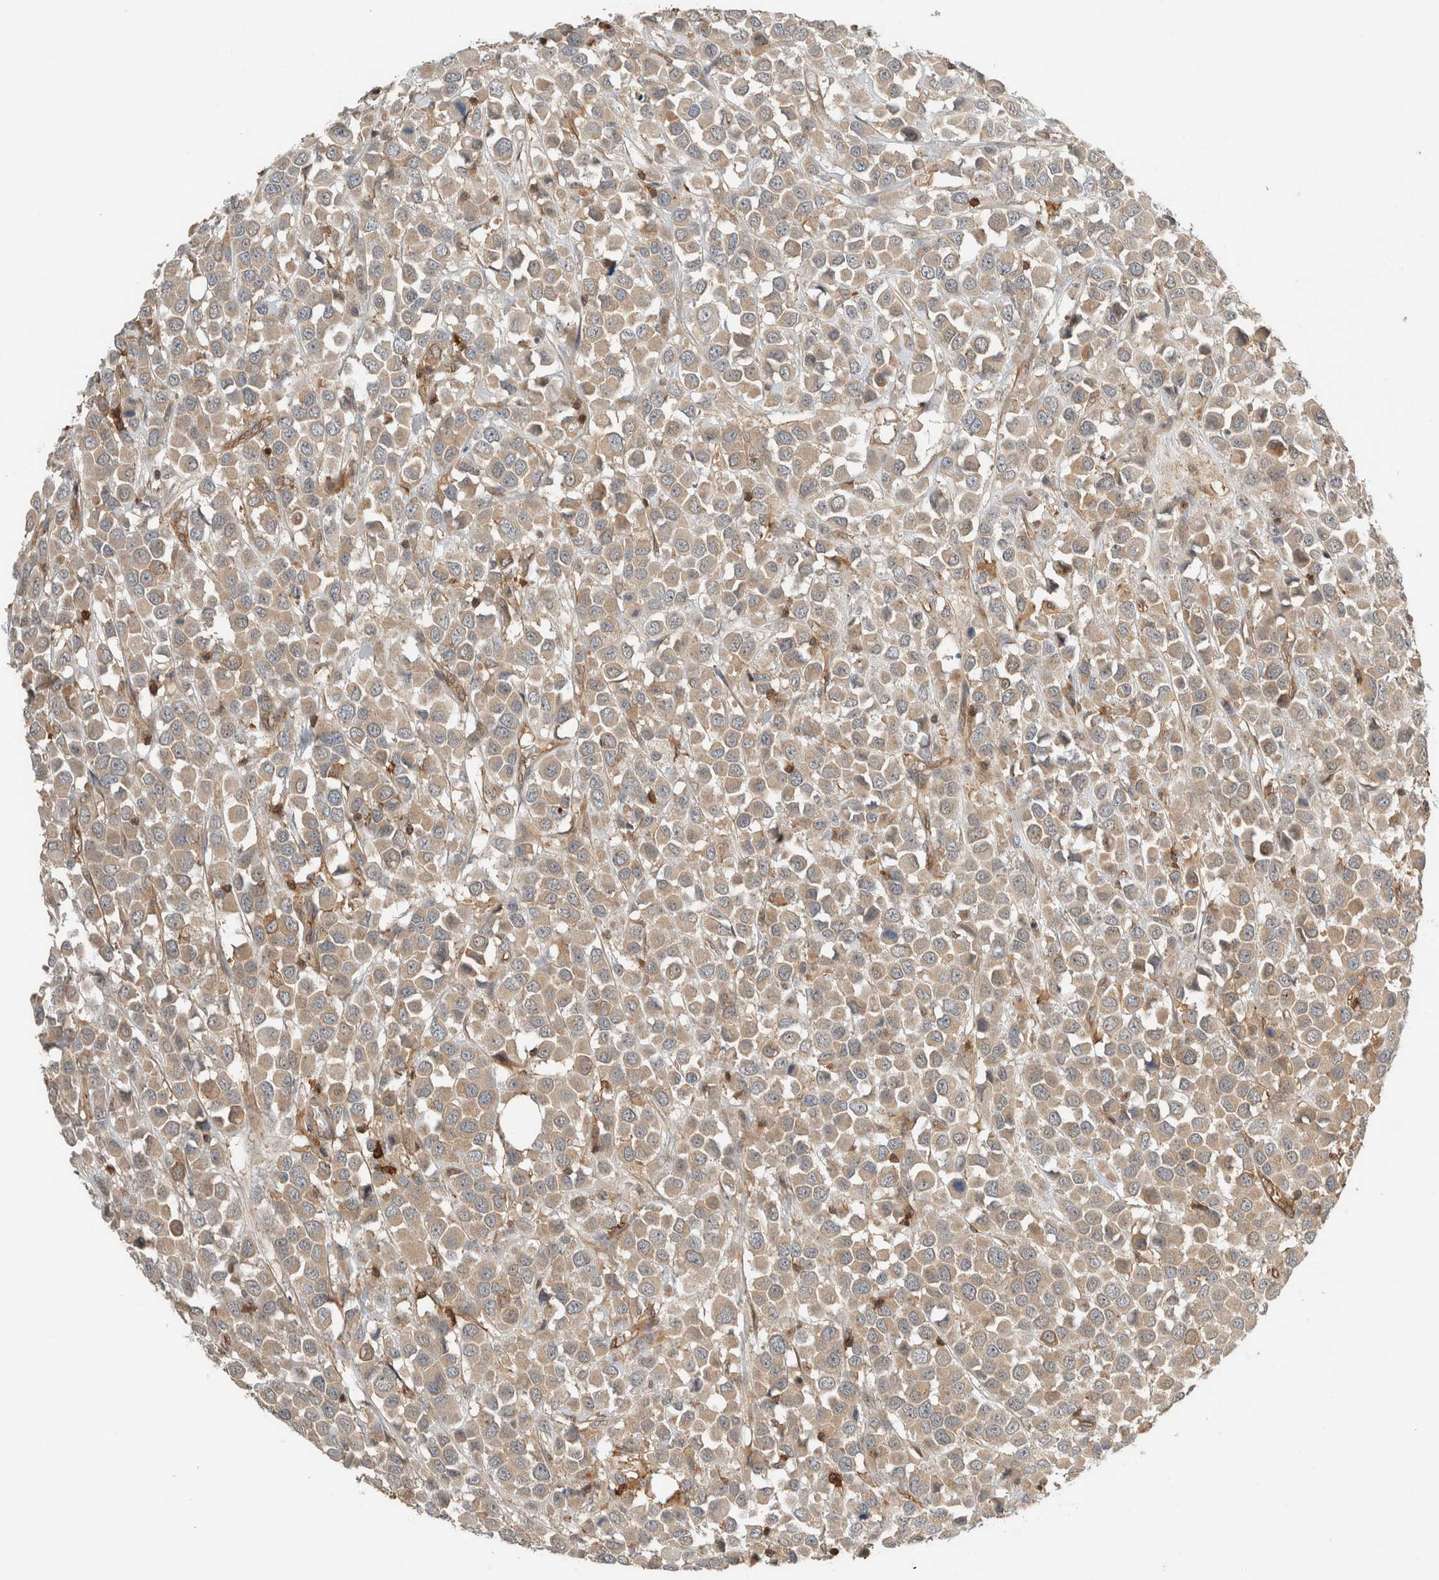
{"staining": {"intensity": "weak", "quantity": "25%-75%", "location": "cytoplasmic/membranous"}, "tissue": "breast cancer", "cell_type": "Tumor cells", "image_type": "cancer", "snomed": [{"axis": "morphology", "description": "Duct carcinoma"}, {"axis": "topography", "description": "Breast"}], "caption": "A low amount of weak cytoplasmic/membranous staining is present in about 25%-75% of tumor cells in breast cancer (invasive ductal carcinoma) tissue. (DAB (3,3'-diaminobenzidine) IHC, brown staining for protein, blue staining for nuclei).", "gene": "PFDN4", "patient": {"sex": "female", "age": 61}}